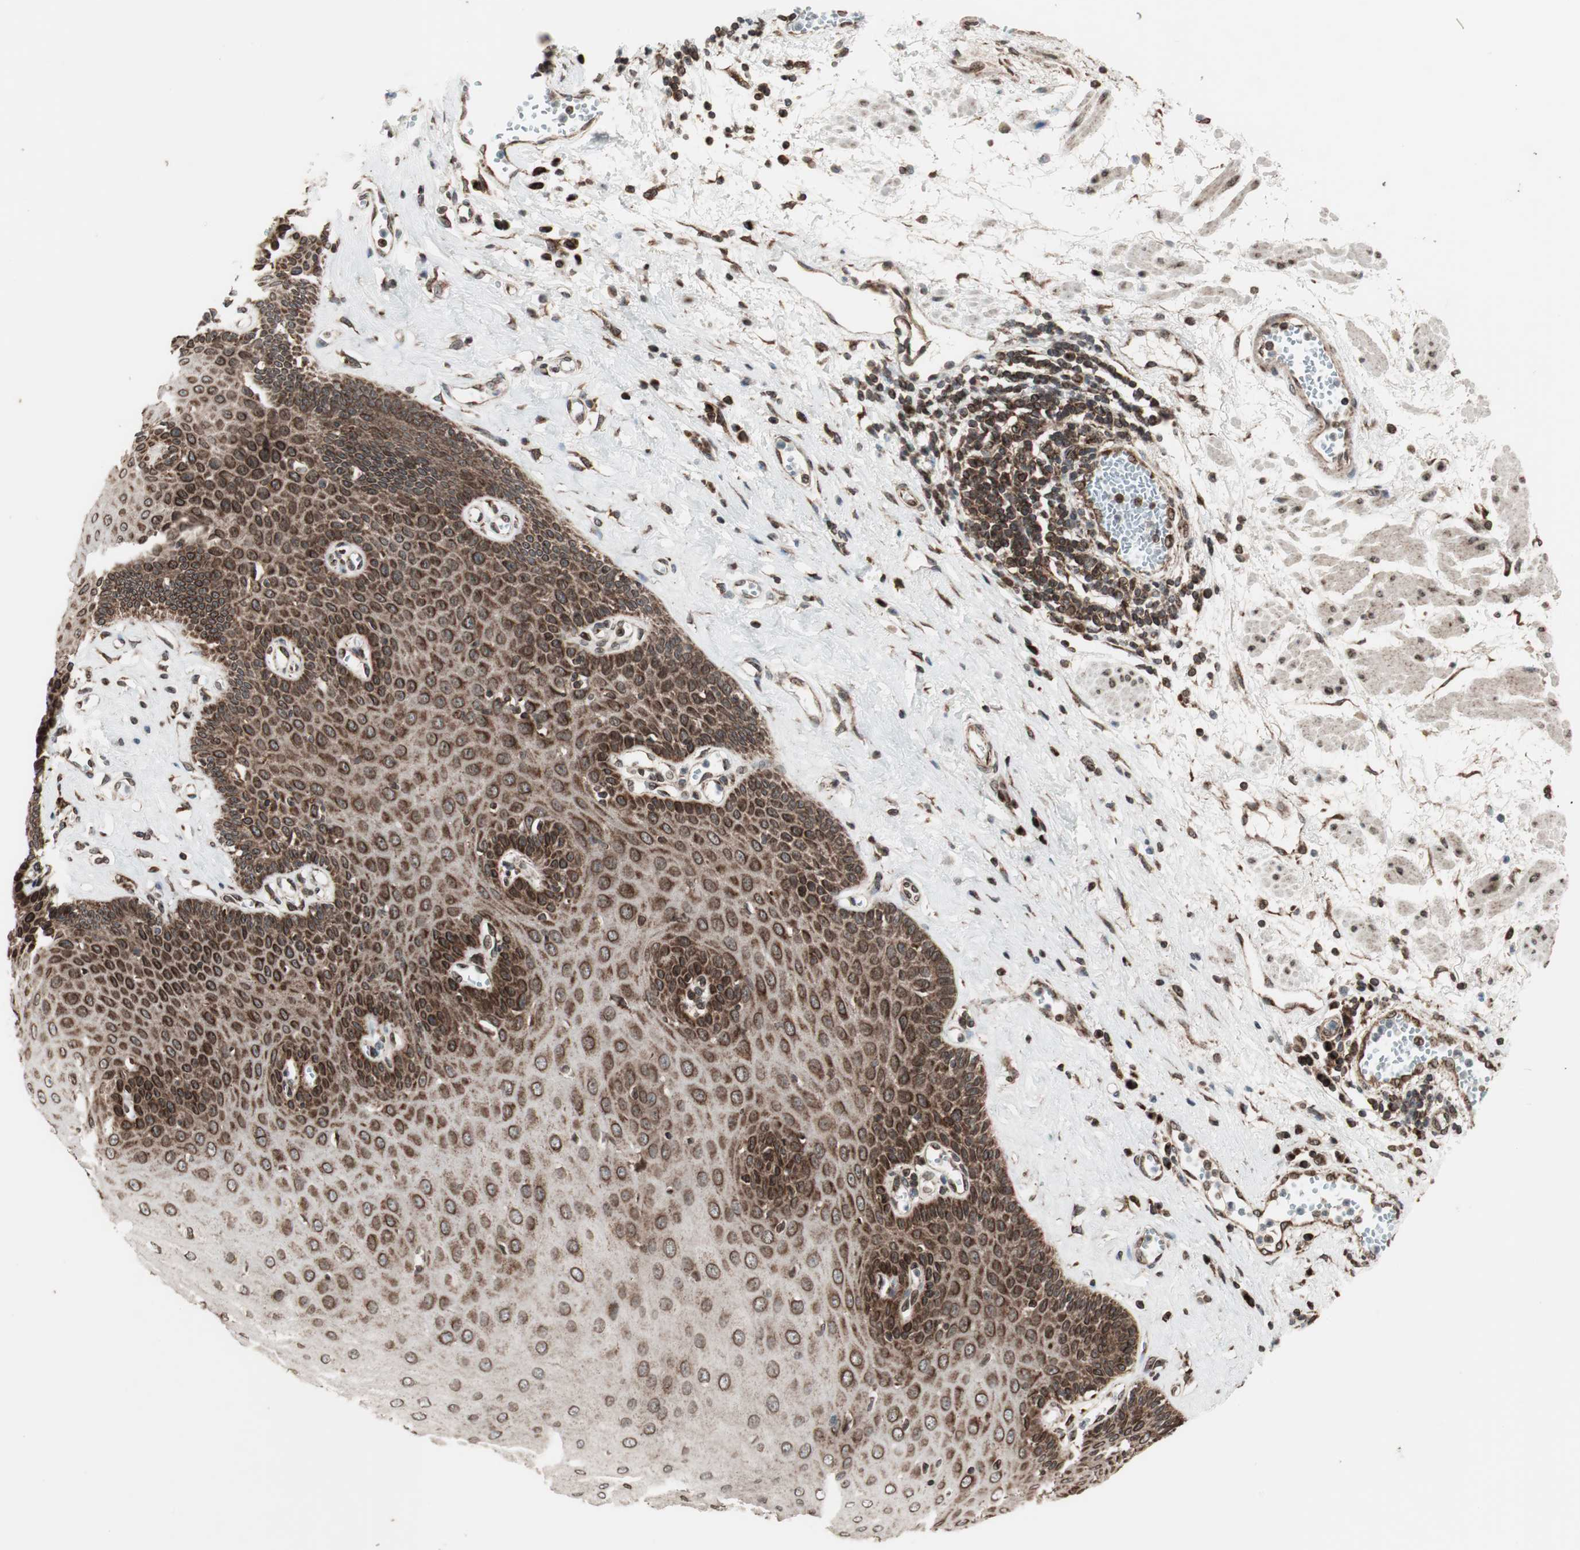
{"staining": {"intensity": "strong", "quantity": ">75%", "location": "cytoplasmic/membranous,nuclear"}, "tissue": "esophagus", "cell_type": "Squamous epithelial cells", "image_type": "normal", "snomed": [{"axis": "morphology", "description": "Normal tissue, NOS"}, {"axis": "morphology", "description": "Squamous cell carcinoma, NOS"}, {"axis": "topography", "description": "Esophagus"}], "caption": "The histopathology image reveals immunohistochemical staining of benign esophagus. There is strong cytoplasmic/membranous,nuclear expression is seen in about >75% of squamous epithelial cells. The protein of interest is stained brown, and the nuclei are stained in blue (DAB IHC with brightfield microscopy, high magnification).", "gene": "NUP62", "patient": {"sex": "male", "age": 65}}